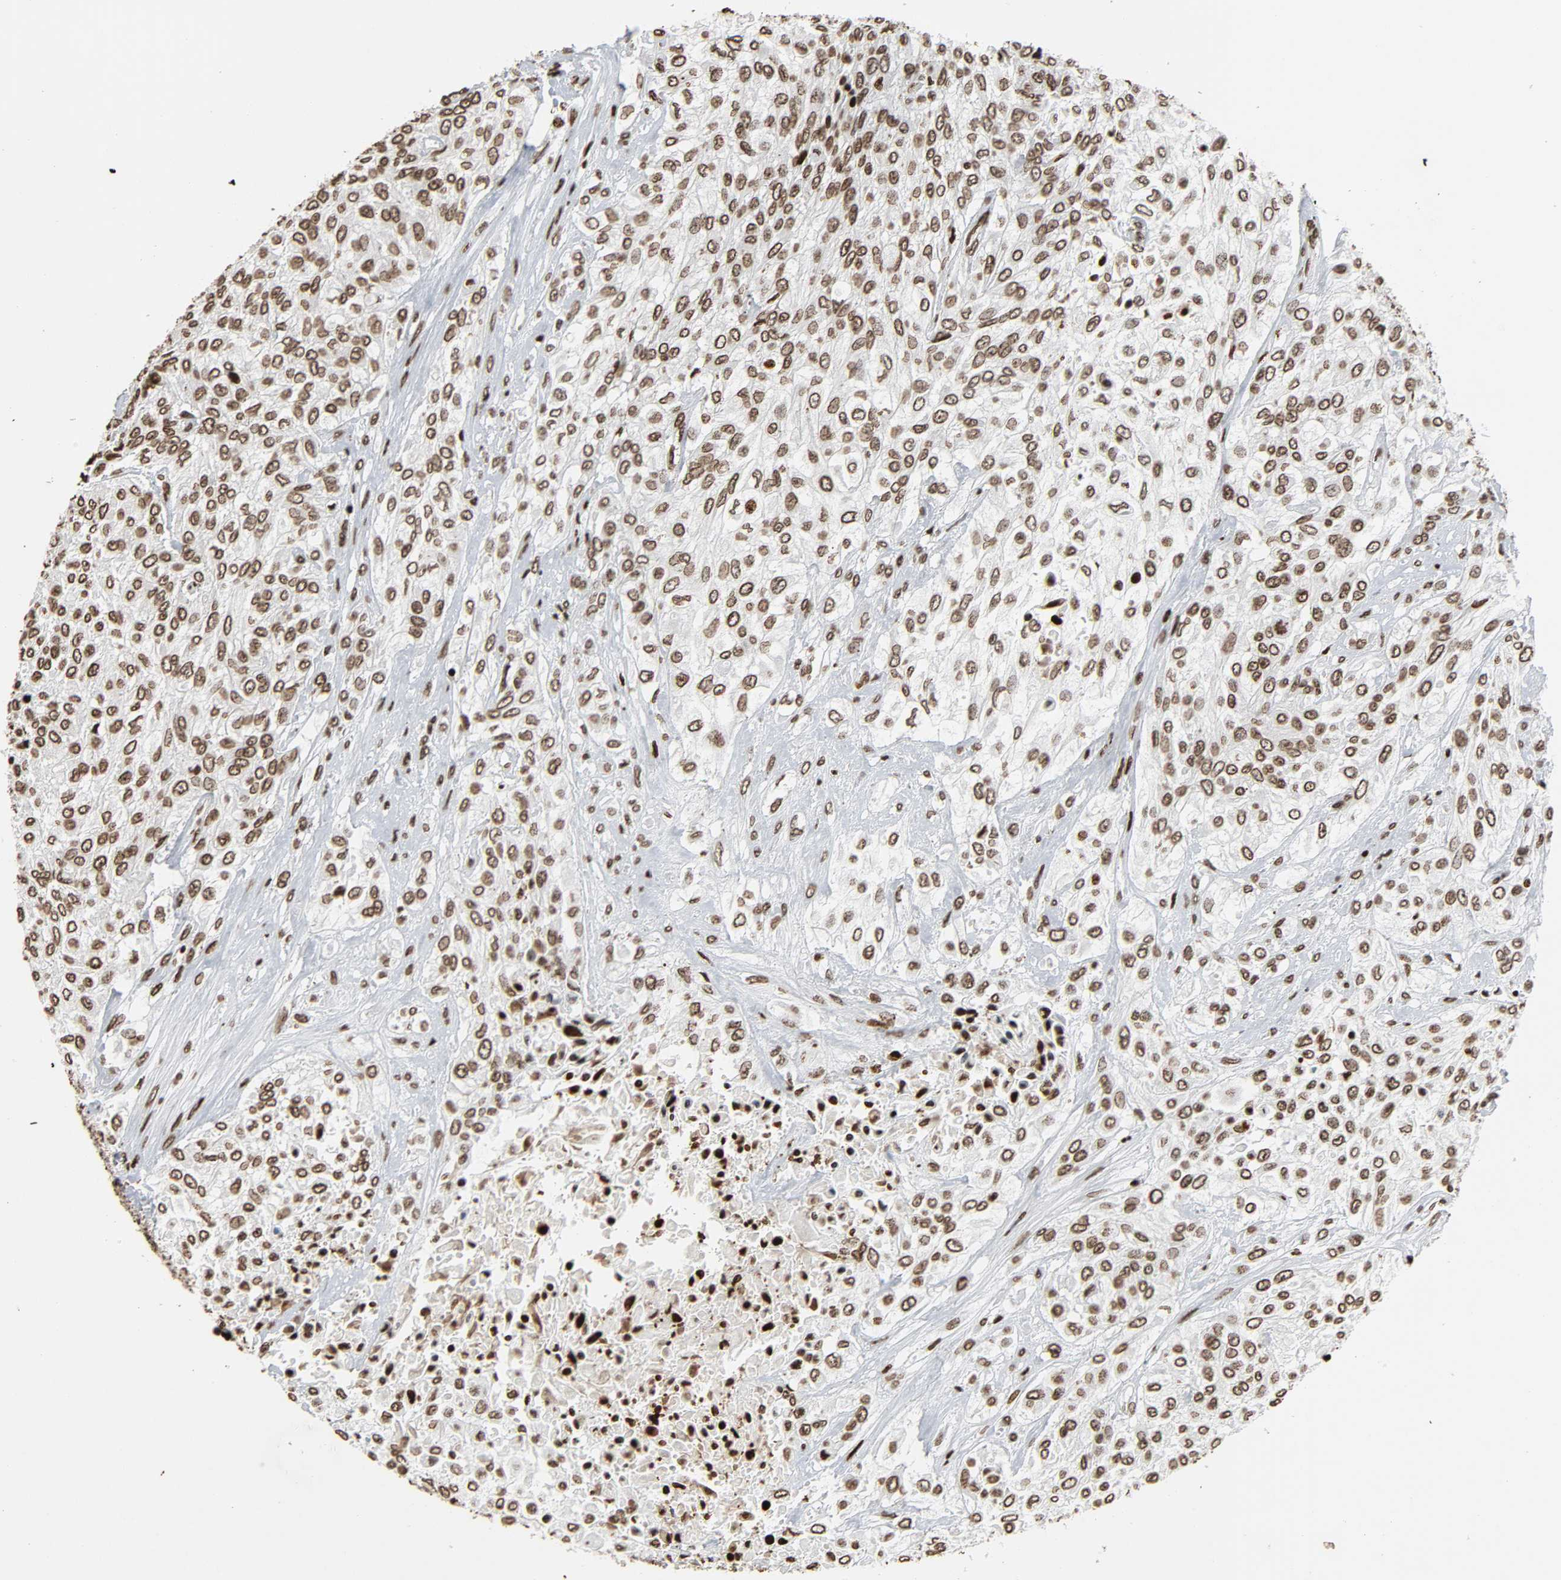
{"staining": {"intensity": "moderate", "quantity": ">75%", "location": "nuclear"}, "tissue": "urothelial cancer", "cell_type": "Tumor cells", "image_type": "cancer", "snomed": [{"axis": "morphology", "description": "Urothelial carcinoma, High grade"}, {"axis": "topography", "description": "Urinary bladder"}], "caption": "Immunohistochemical staining of human urothelial cancer displays moderate nuclear protein expression in approximately >75% of tumor cells.", "gene": "RXRA", "patient": {"sex": "male", "age": 57}}